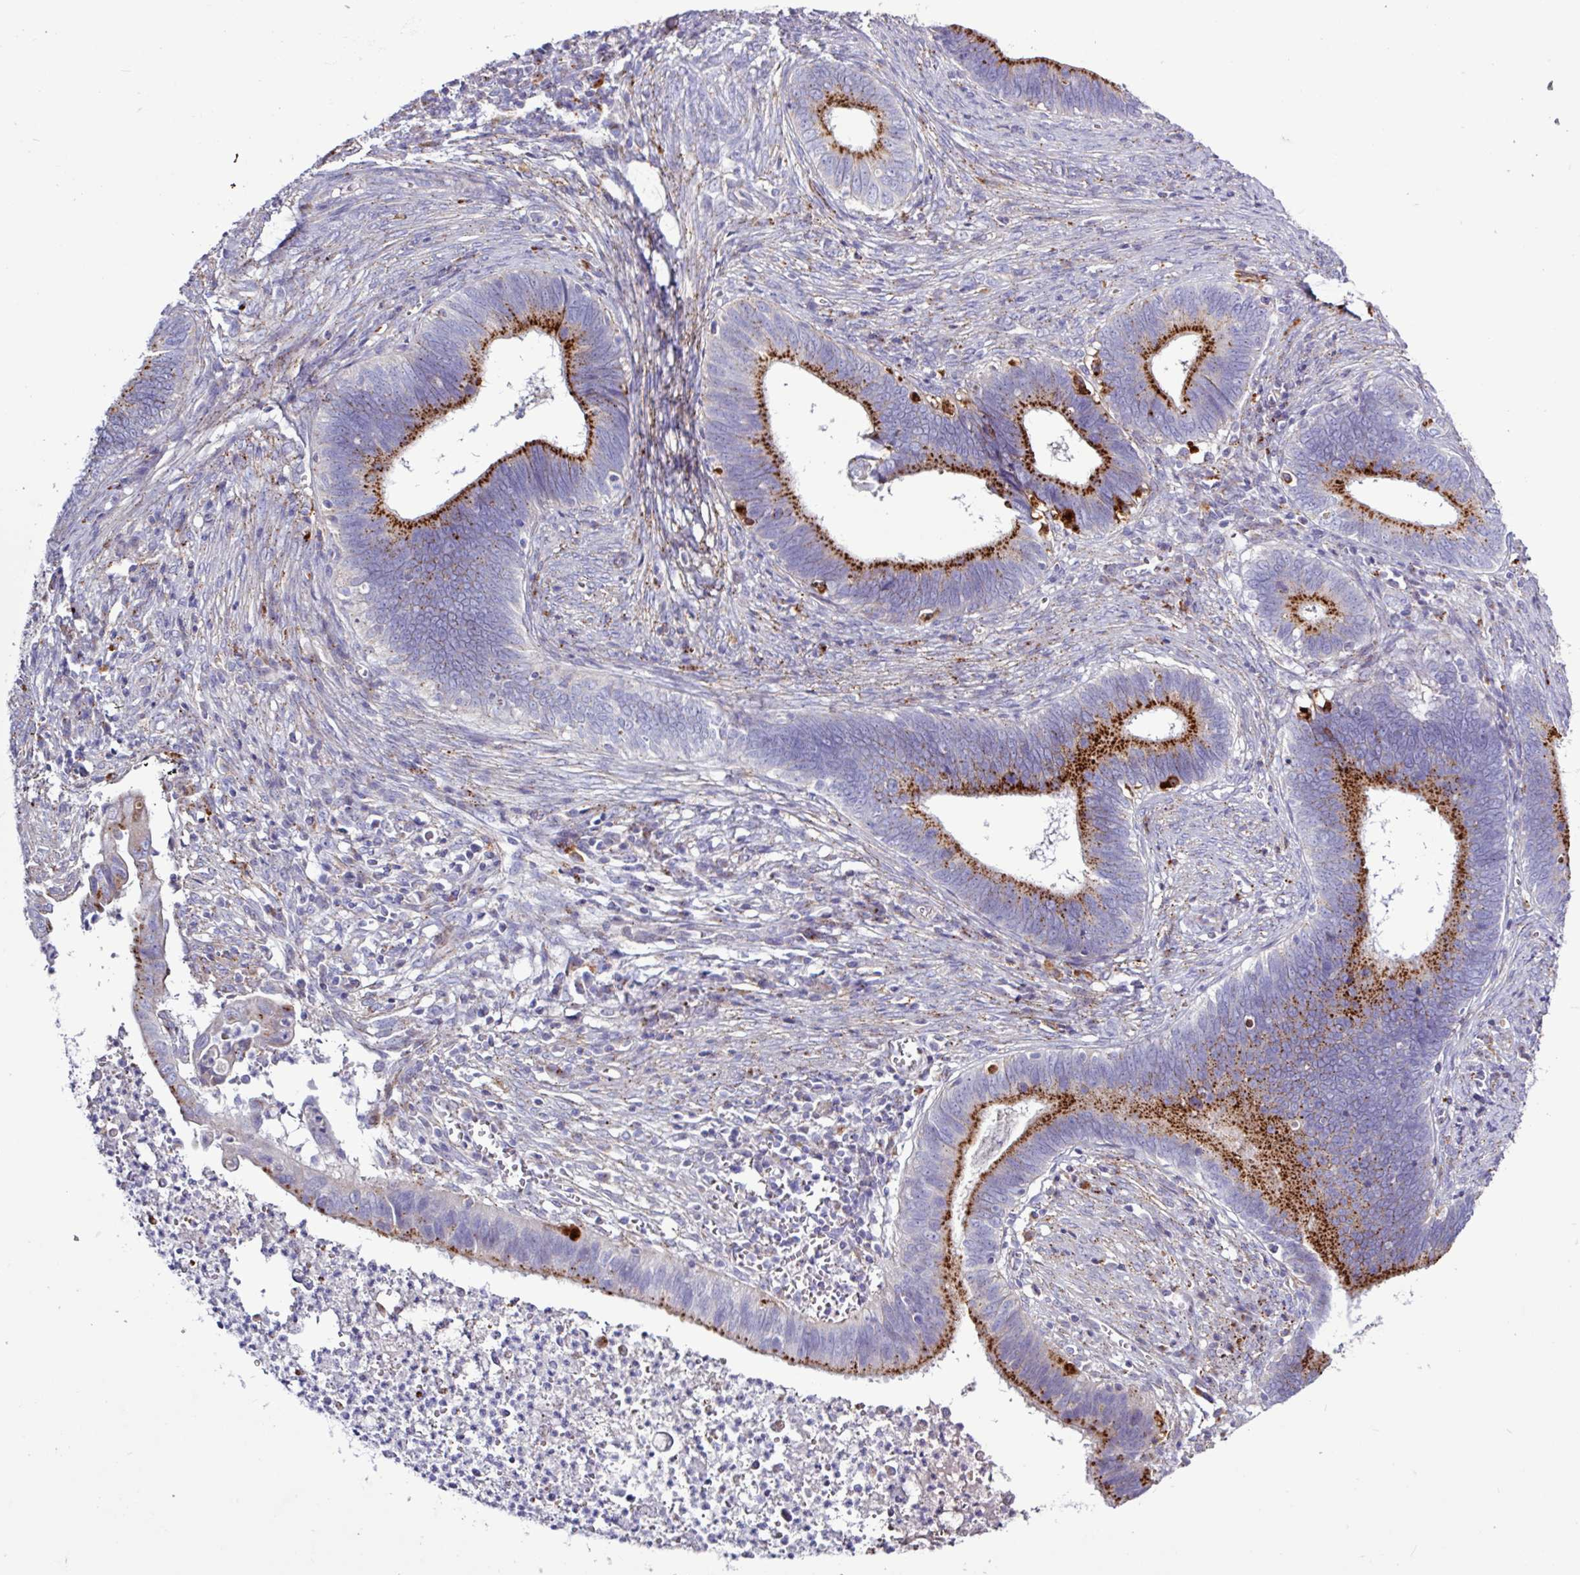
{"staining": {"intensity": "strong", "quantity": "25%-75%", "location": "cytoplasmic/membranous"}, "tissue": "cervical cancer", "cell_type": "Tumor cells", "image_type": "cancer", "snomed": [{"axis": "morphology", "description": "Adenocarcinoma, NOS"}, {"axis": "topography", "description": "Cervix"}], "caption": "Cervical cancer was stained to show a protein in brown. There is high levels of strong cytoplasmic/membranous expression in about 25%-75% of tumor cells.", "gene": "AMIGO2", "patient": {"sex": "female", "age": 42}}